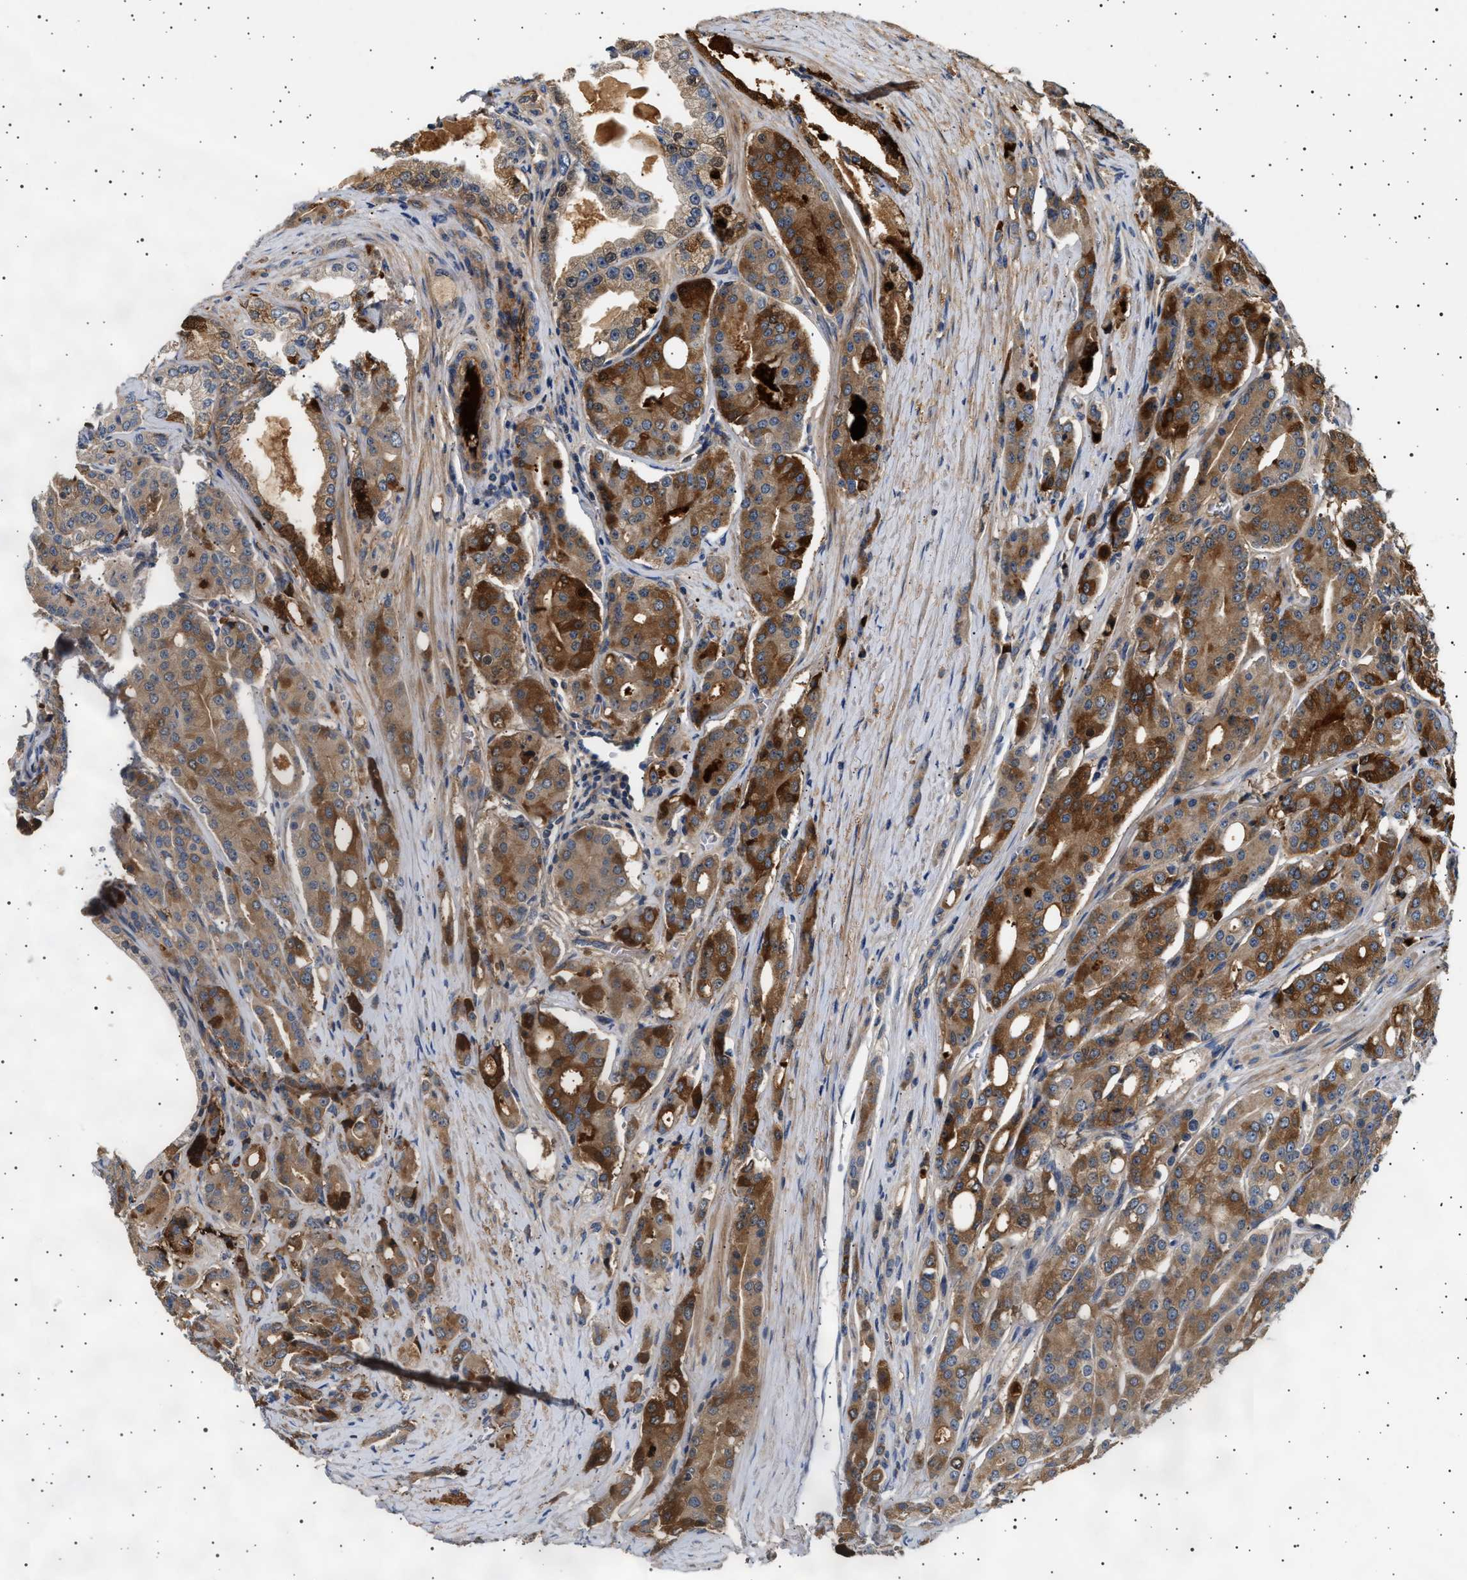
{"staining": {"intensity": "strong", "quantity": "25%-75%", "location": "cytoplasmic/membranous"}, "tissue": "prostate cancer", "cell_type": "Tumor cells", "image_type": "cancer", "snomed": [{"axis": "morphology", "description": "Adenocarcinoma, High grade"}, {"axis": "topography", "description": "Prostate"}], "caption": "Immunohistochemistry (DAB (3,3'-diaminobenzidine)) staining of prostate cancer (adenocarcinoma (high-grade)) demonstrates strong cytoplasmic/membranous protein positivity in approximately 25%-75% of tumor cells. Ihc stains the protein of interest in brown and the nuclei are stained blue.", "gene": "FICD", "patient": {"sex": "male", "age": 71}}